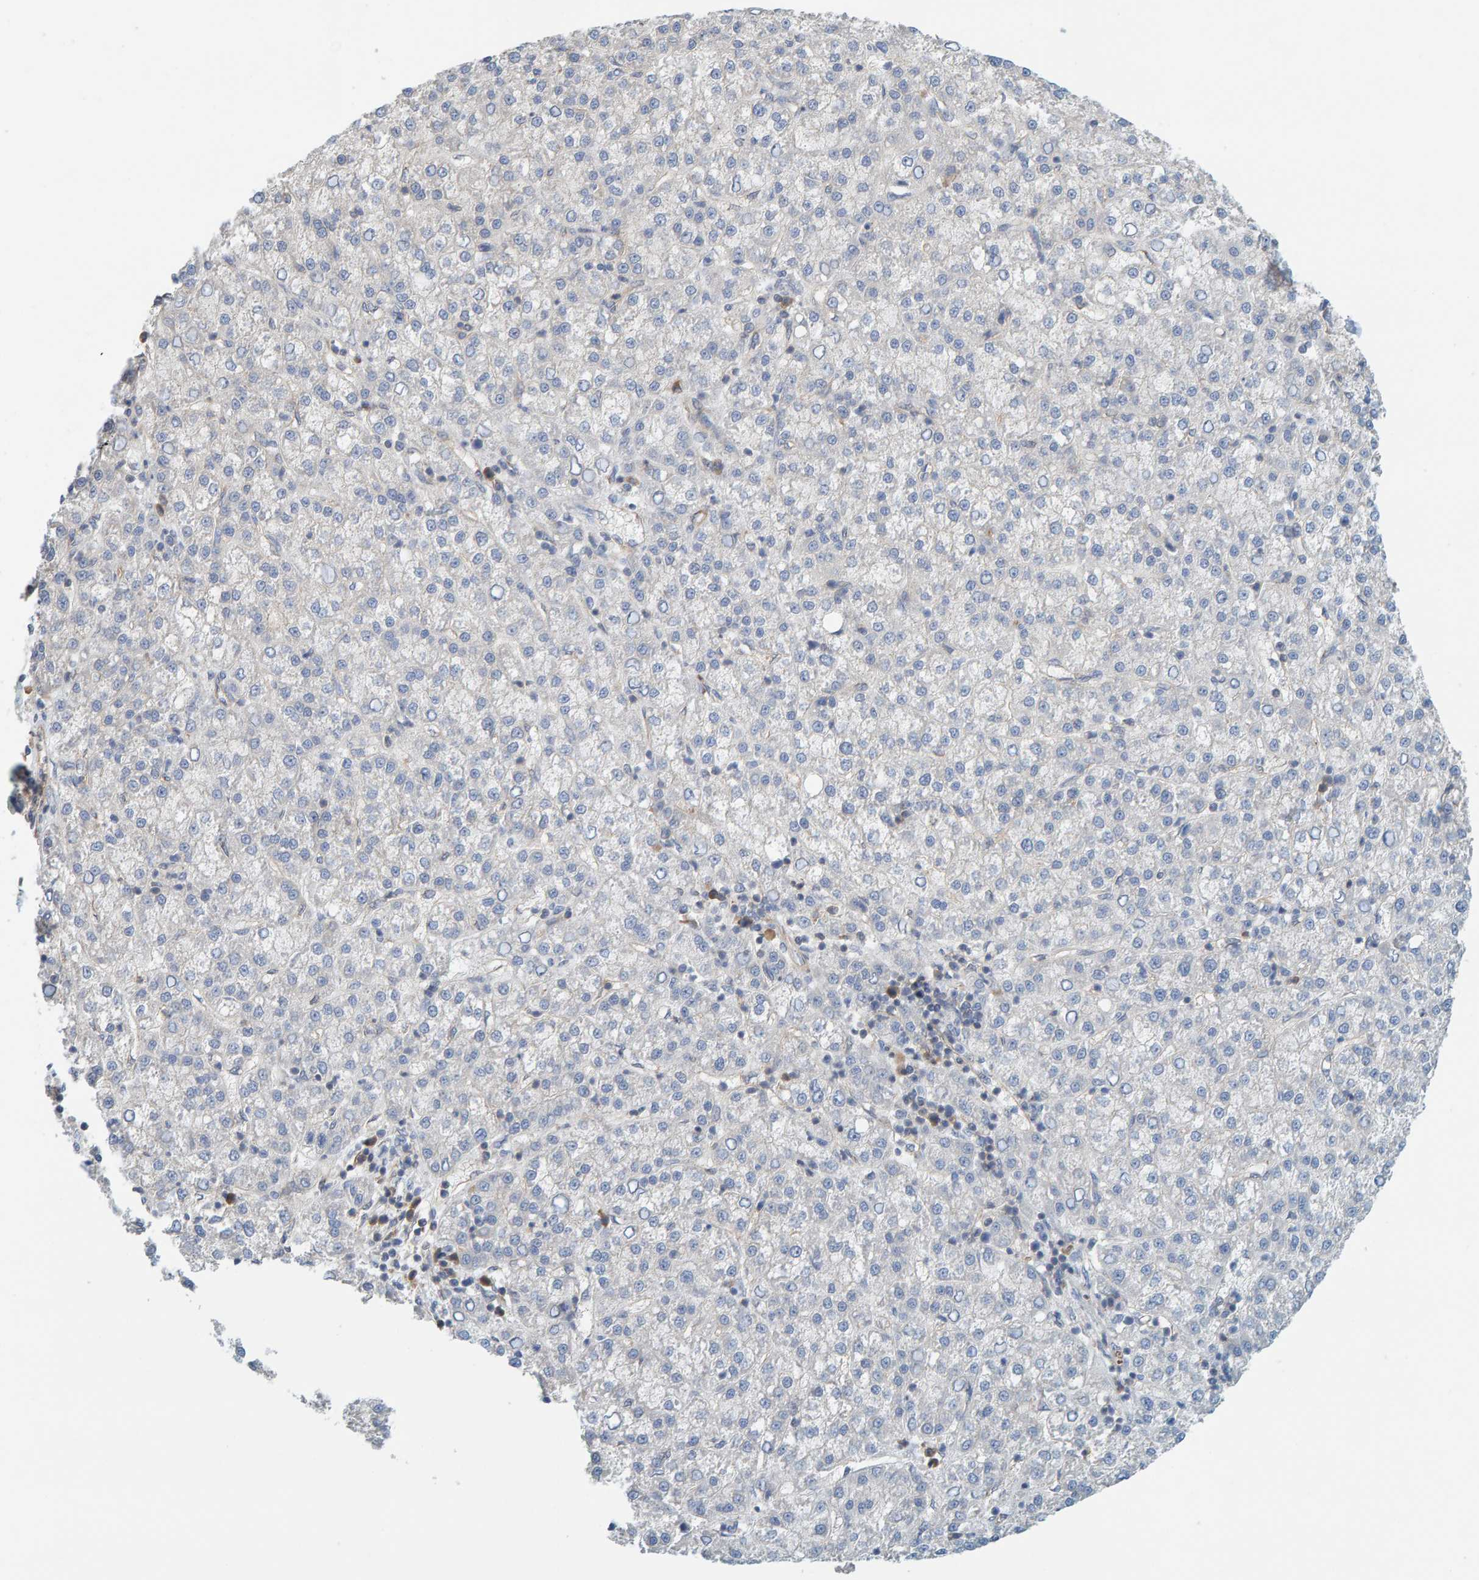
{"staining": {"intensity": "negative", "quantity": "none", "location": "none"}, "tissue": "liver cancer", "cell_type": "Tumor cells", "image_type": "cancer", "snomed": [{"axis": "morphology", "description": "Carcinoma, Hepatocellular, NOS"}, {"axis": "topography", "description": "Liver"}], "caption": "This micrograph is of hepatocellular carcinoma (liver) stained with immunohistochemistry (IHC) to label a protein in brown with the nuclei are counter-stained blue. There is no positivity in tumor cells.", "gene": "PRKD2", "patient": {"sex": "female", "age": 58}}